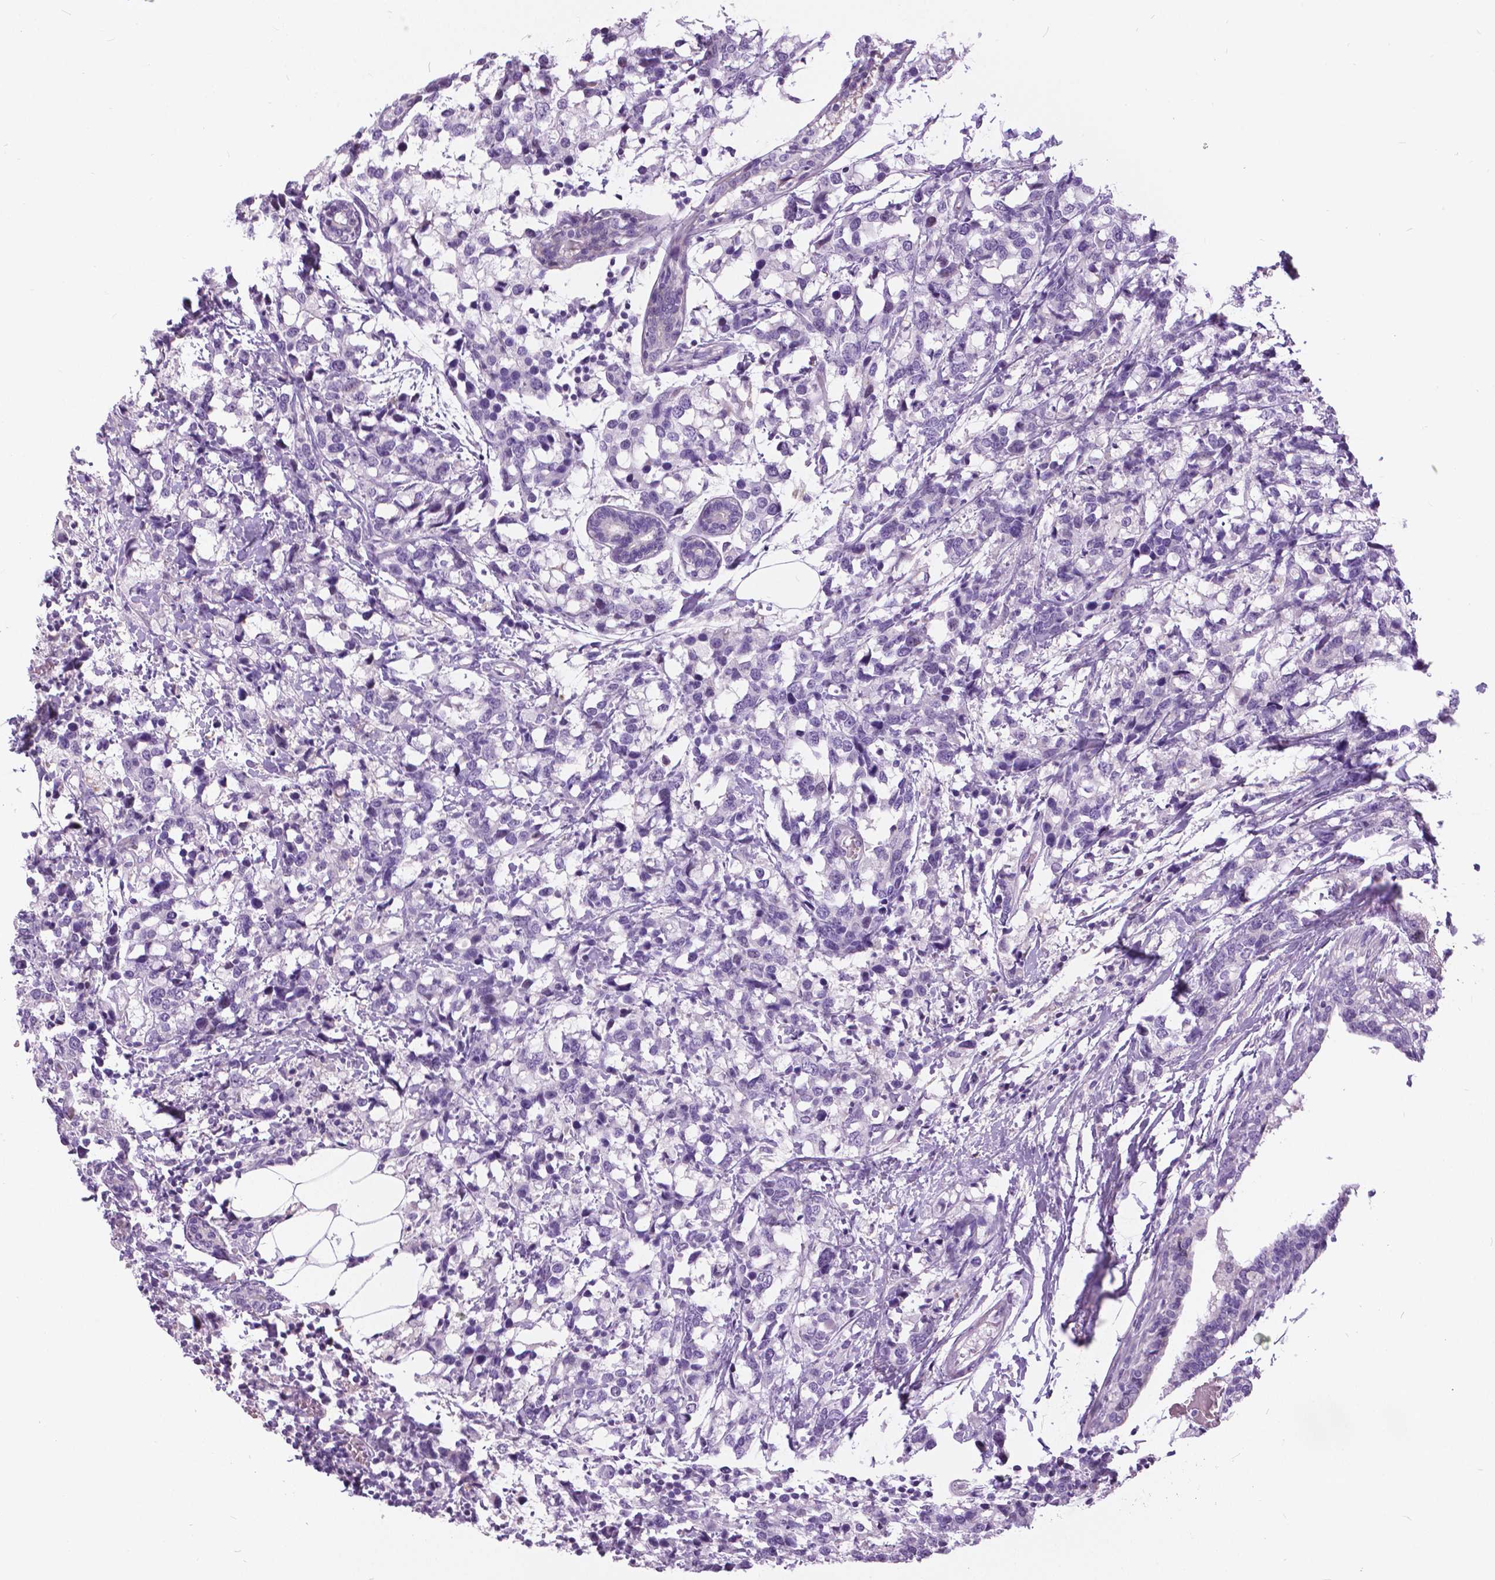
{"staining": {"intensity": "negative", "quantity": "none", "location": "none"}, "tissue": "breast cancer", "cell_type": "Tumor cells", "image_type": "cancer", "snomed": [{"axis": "morphology", "description": "Lobular carcinoma"}, {"axis": "topography", "description": "Breast"}], "caption": "Immunohistochemistry image of neoplastic tissue: lobular carcinoma (breast) stained with DAB displays no significant protein expression in tumor cells. The staining is performed using DAB (3,3'-diaminobenzidine) brown chromogen with nuclei counter-stained in using hematoxylin.", "gene": "TP53TG5", "patient": {"sex": "female", "age": 59}}